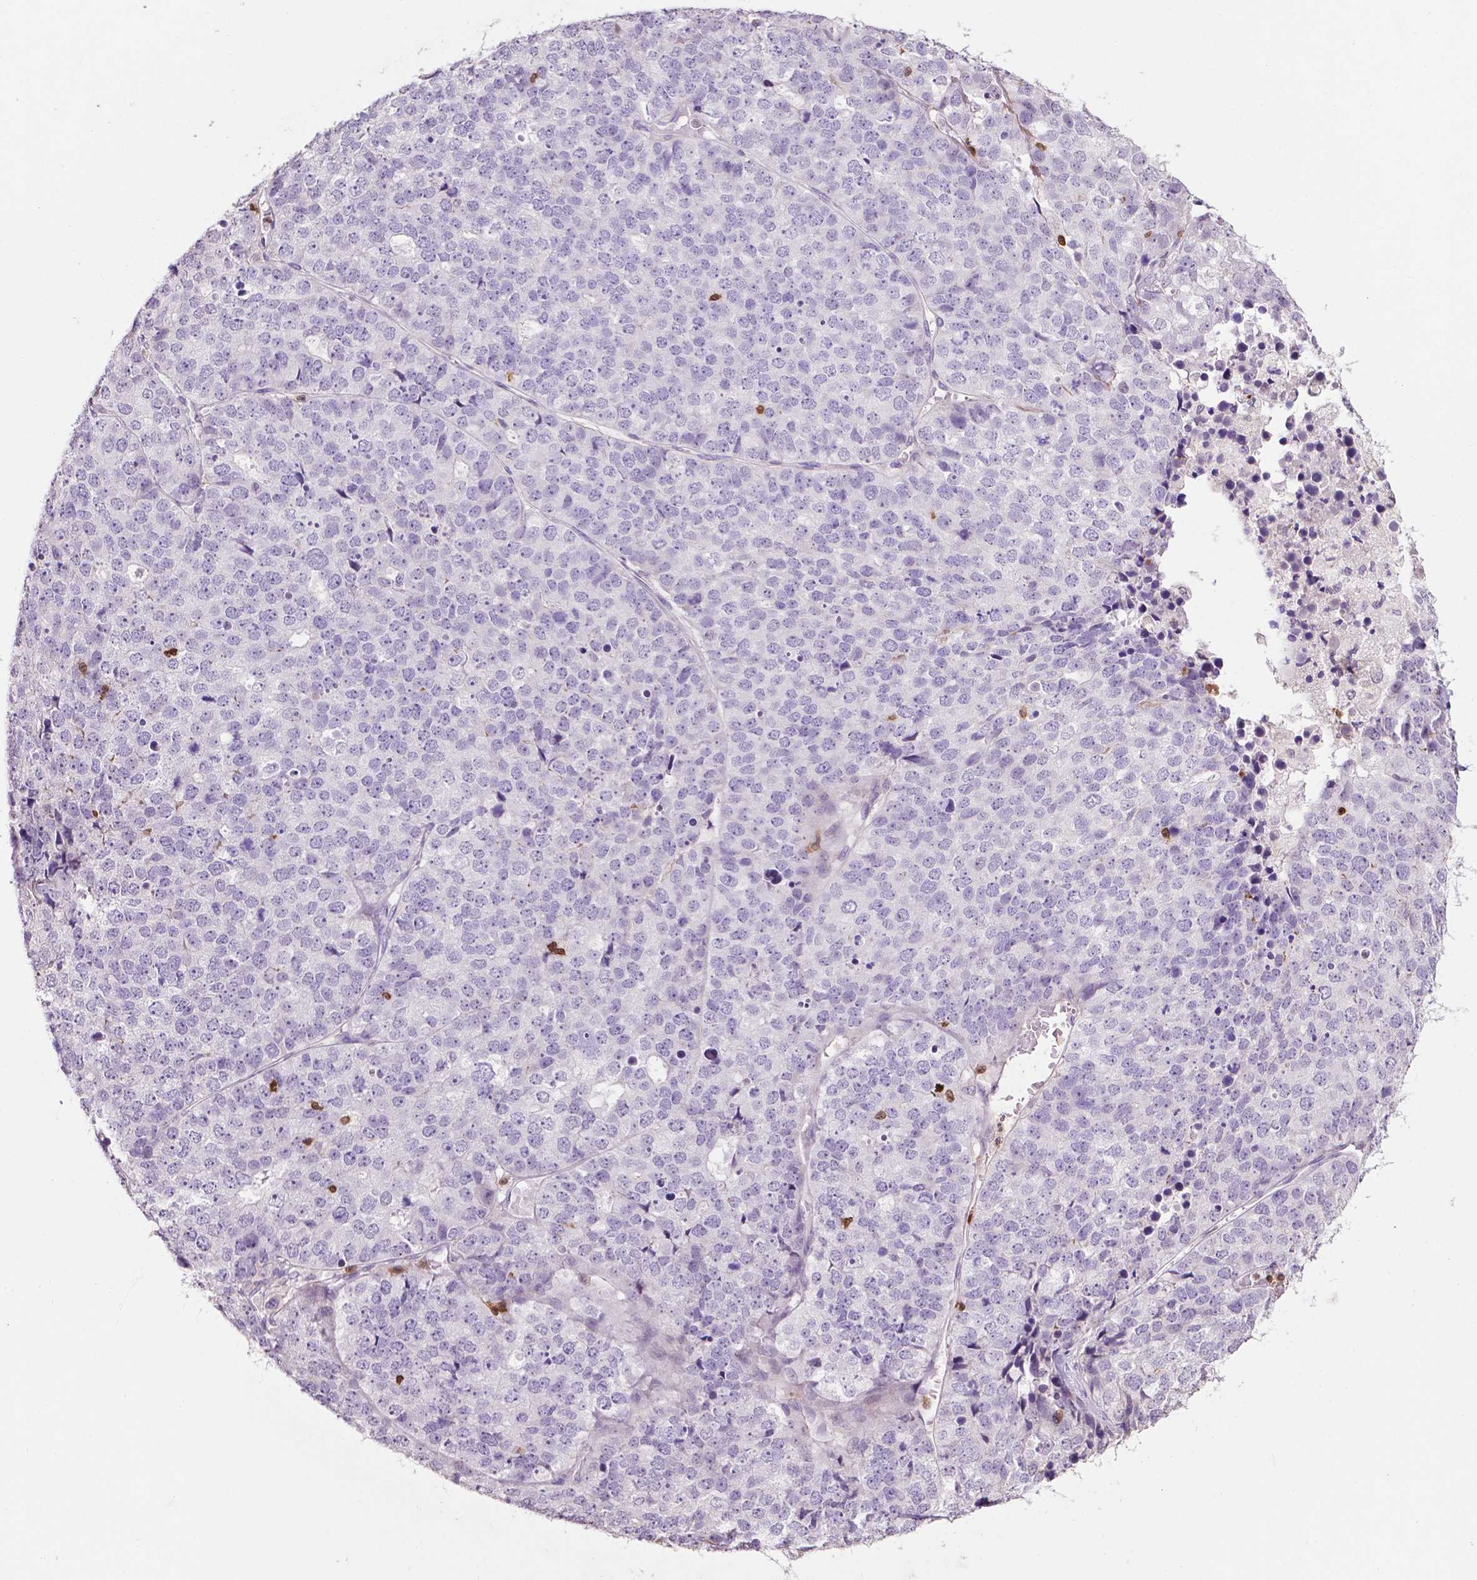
{"staining": {"intensity": "negative", "quantity": "none", "location": "none"}, "tissue": "stomach cancer", "cell_type": "Tumor cells", "image_type": "cancer", "snomed": [{"axis": "morphology", "description": "Adenocarcinoma, NOS"}, {"axis": "topography", "description": "Stomach"}], "caption": "IHC of stomach cancer reveals no staining in tumor cells.", "gene": "TBC1D10C", "patient": {"sex": "male", "age": 69}}